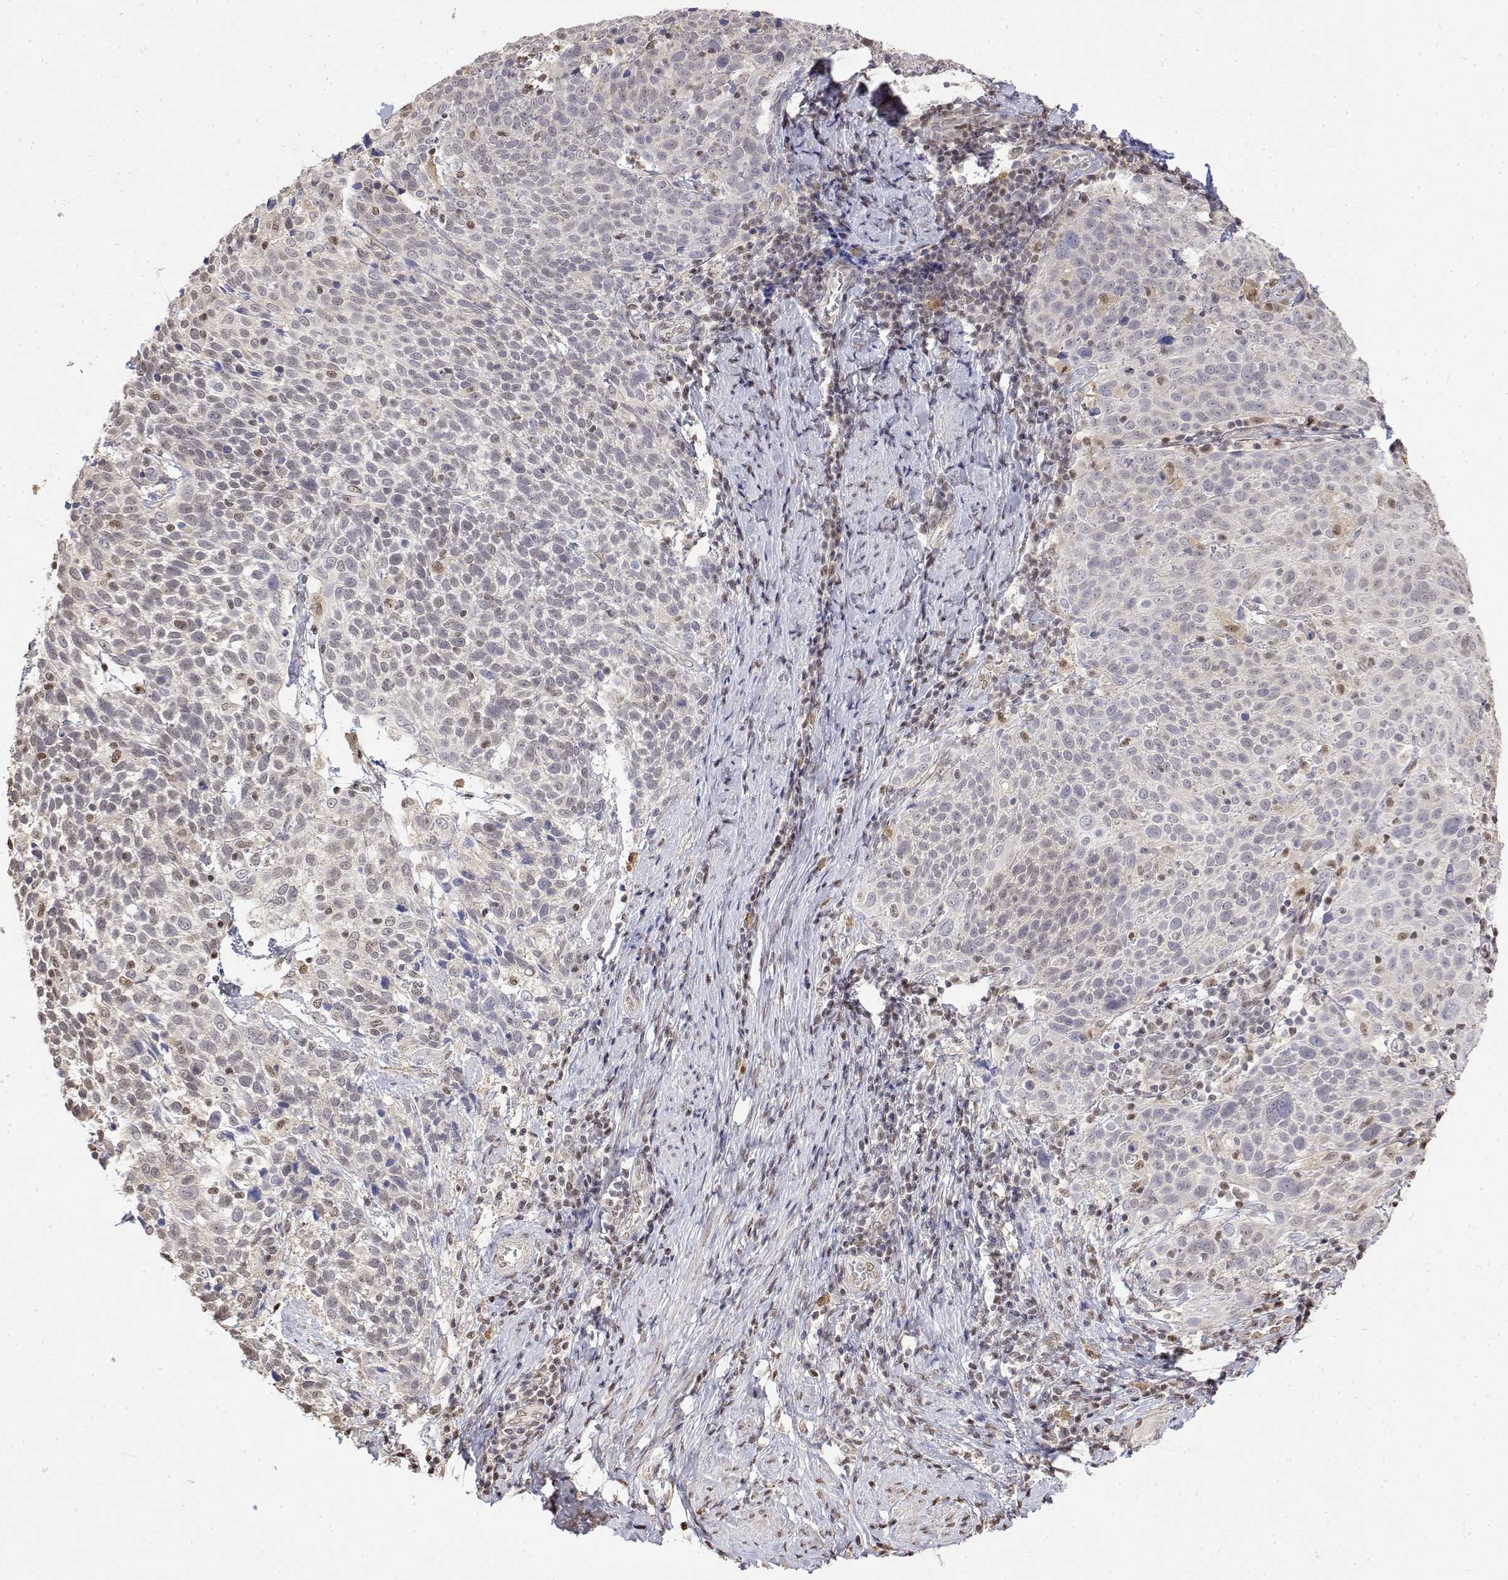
{"staining": {"intensity": "negative", "quantity": "none", "location": "none"}, "tissue": "cervical cancer", "cell_type": "Tumor cells", "image_type": "cancer", "snomed": [{"axis": "morphology", "description": "Squamous cell carcinoma, NOS"}, {"axis": "topography", "description": "Cervix"}], "caption": "Immunohistochemical staining of human squamous cell carcinoma (cervical) exhibits no significant positivity in tumor cells.", "gene": "TPI1", "patient": {"sex": "female", "age": 61}}